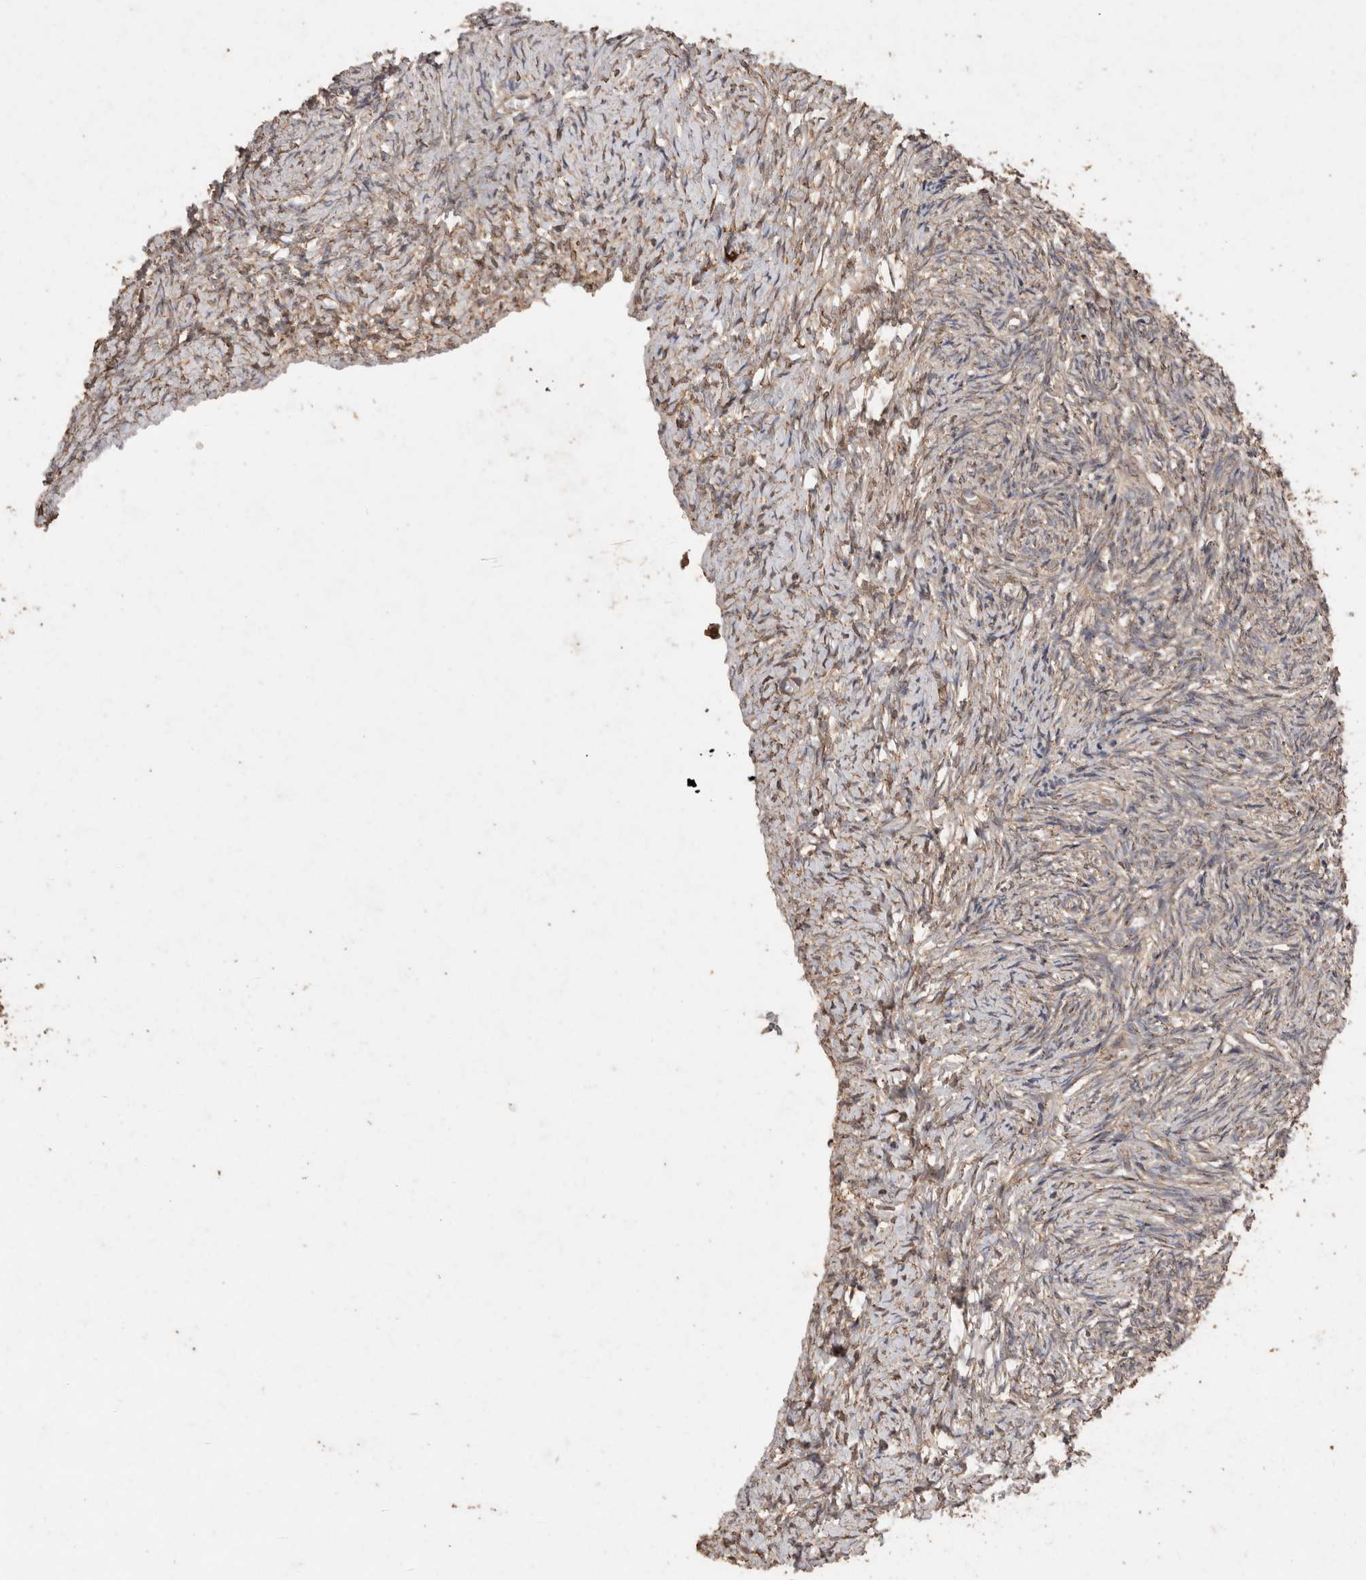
{"staining": {"intensity": "weak", "quantity": ">75%", "location": "cytoplasmic/membranous"}, "tissue": "ovary", "cell_type": "Follicle cells", "image_type": "normal", "snomed": [{"axis": "morphology", "description": "Normal tissue, NOS"}, {"axis": "topography", "description": "Ovary"}], "caption": "Follicle cells exhibit low levels of weak cytoplasmic/membranous staining in about >75% of cells in benign human ovary.", "gene": "SNX31", "patient": {"sex": "female", "age": 41}}